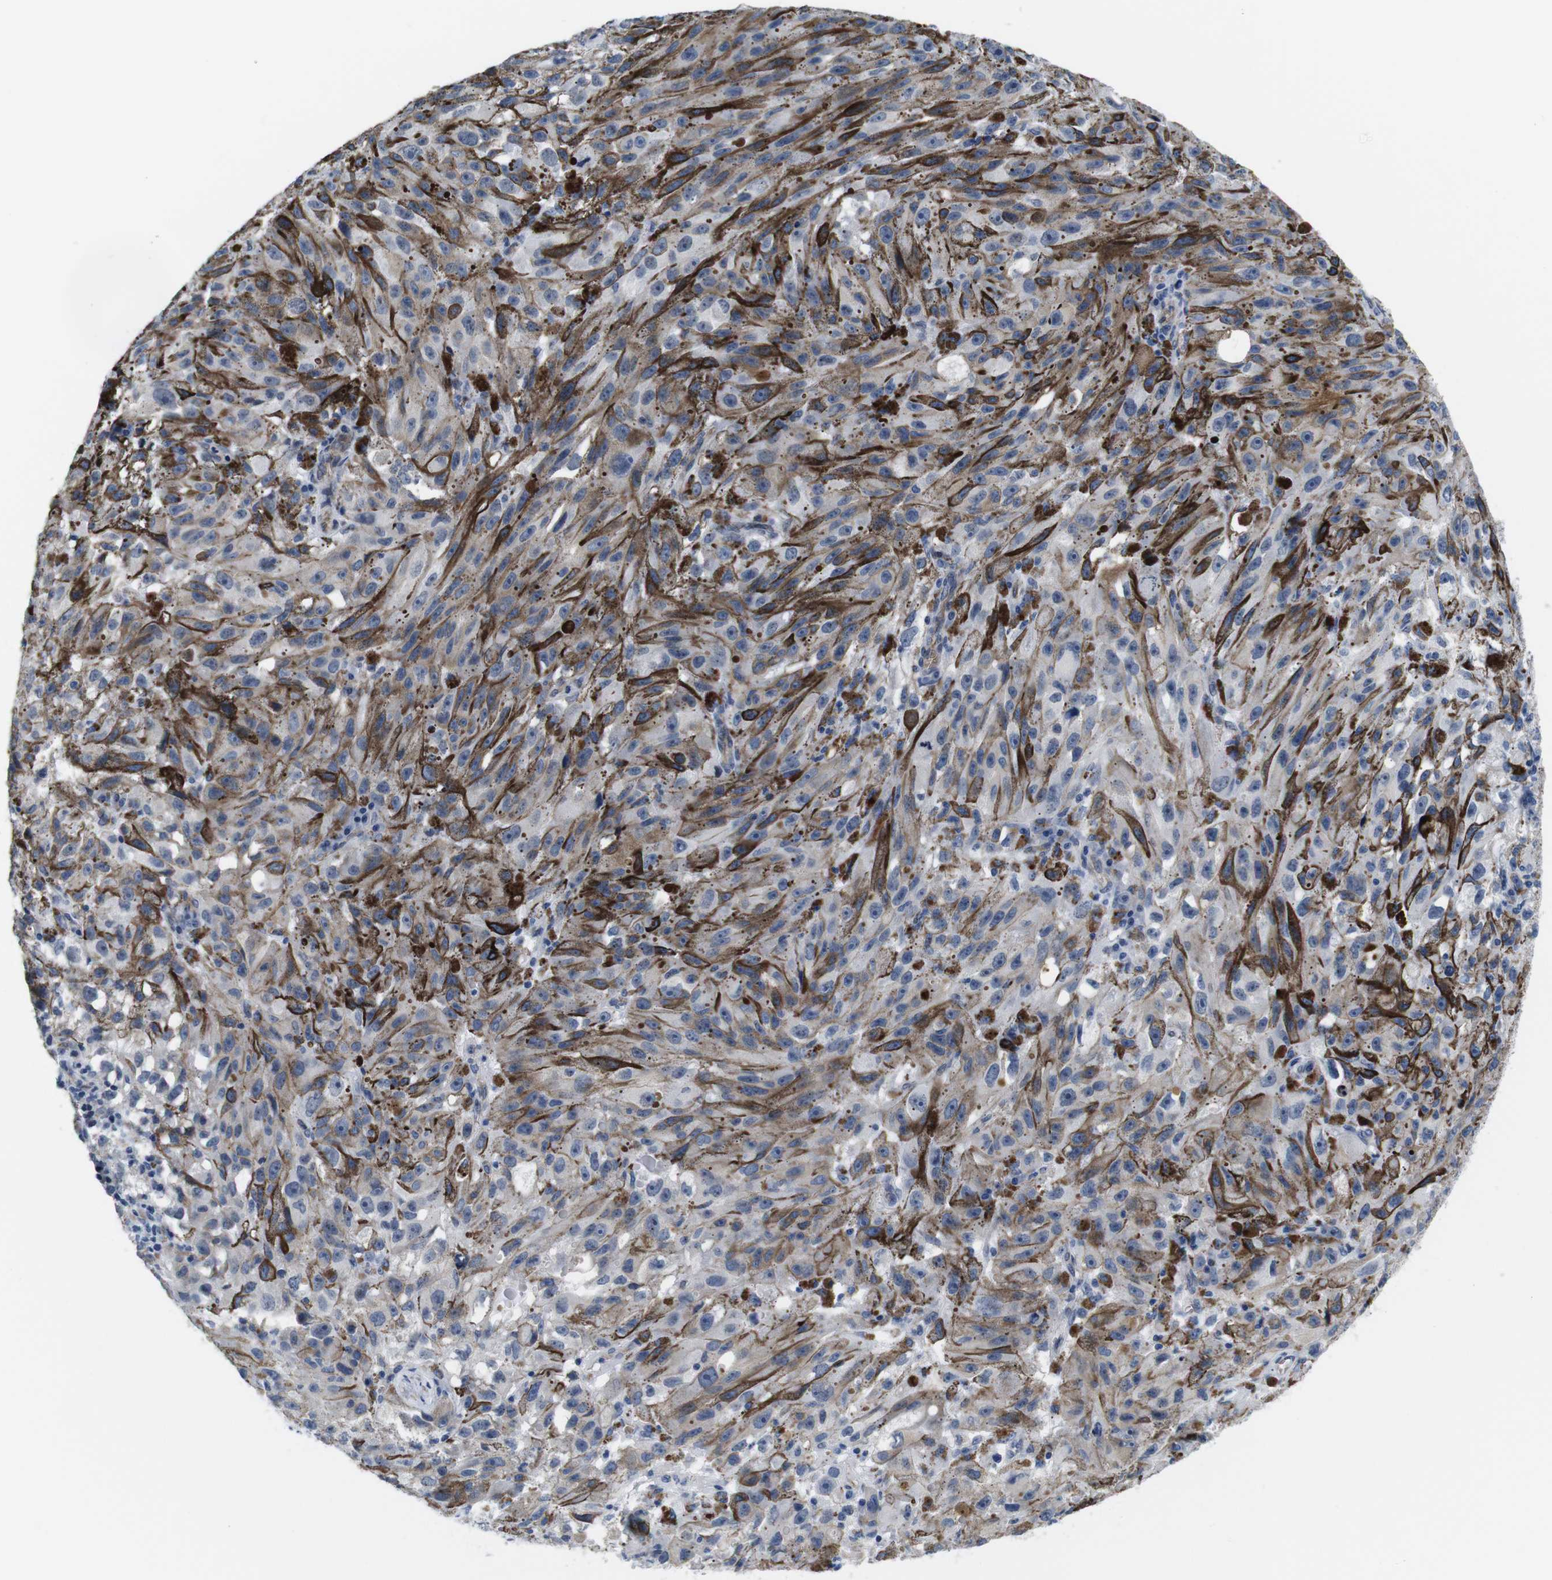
{"staining": {"intensity": "weak", "quantity": "25%-75%", "location": "cytoplasmic/membranous"}, "tissue": "melanoma", "cell_type": "Tumor cells", "image_type": "cancer", "snomed": [{"axis": "morphology", "description": "Malignant melanoma, NOS"}, {"axis": "topography", "description": "Skin"}], "caption": "Immunohistochemistry (IHC) of melanoma displays low levels of weak cytoplasmic/membranous expression in approximately 25%-75% of tumor cells.", "gene": "SOCS3", "patient": {"sex": "female", "age": 104}}